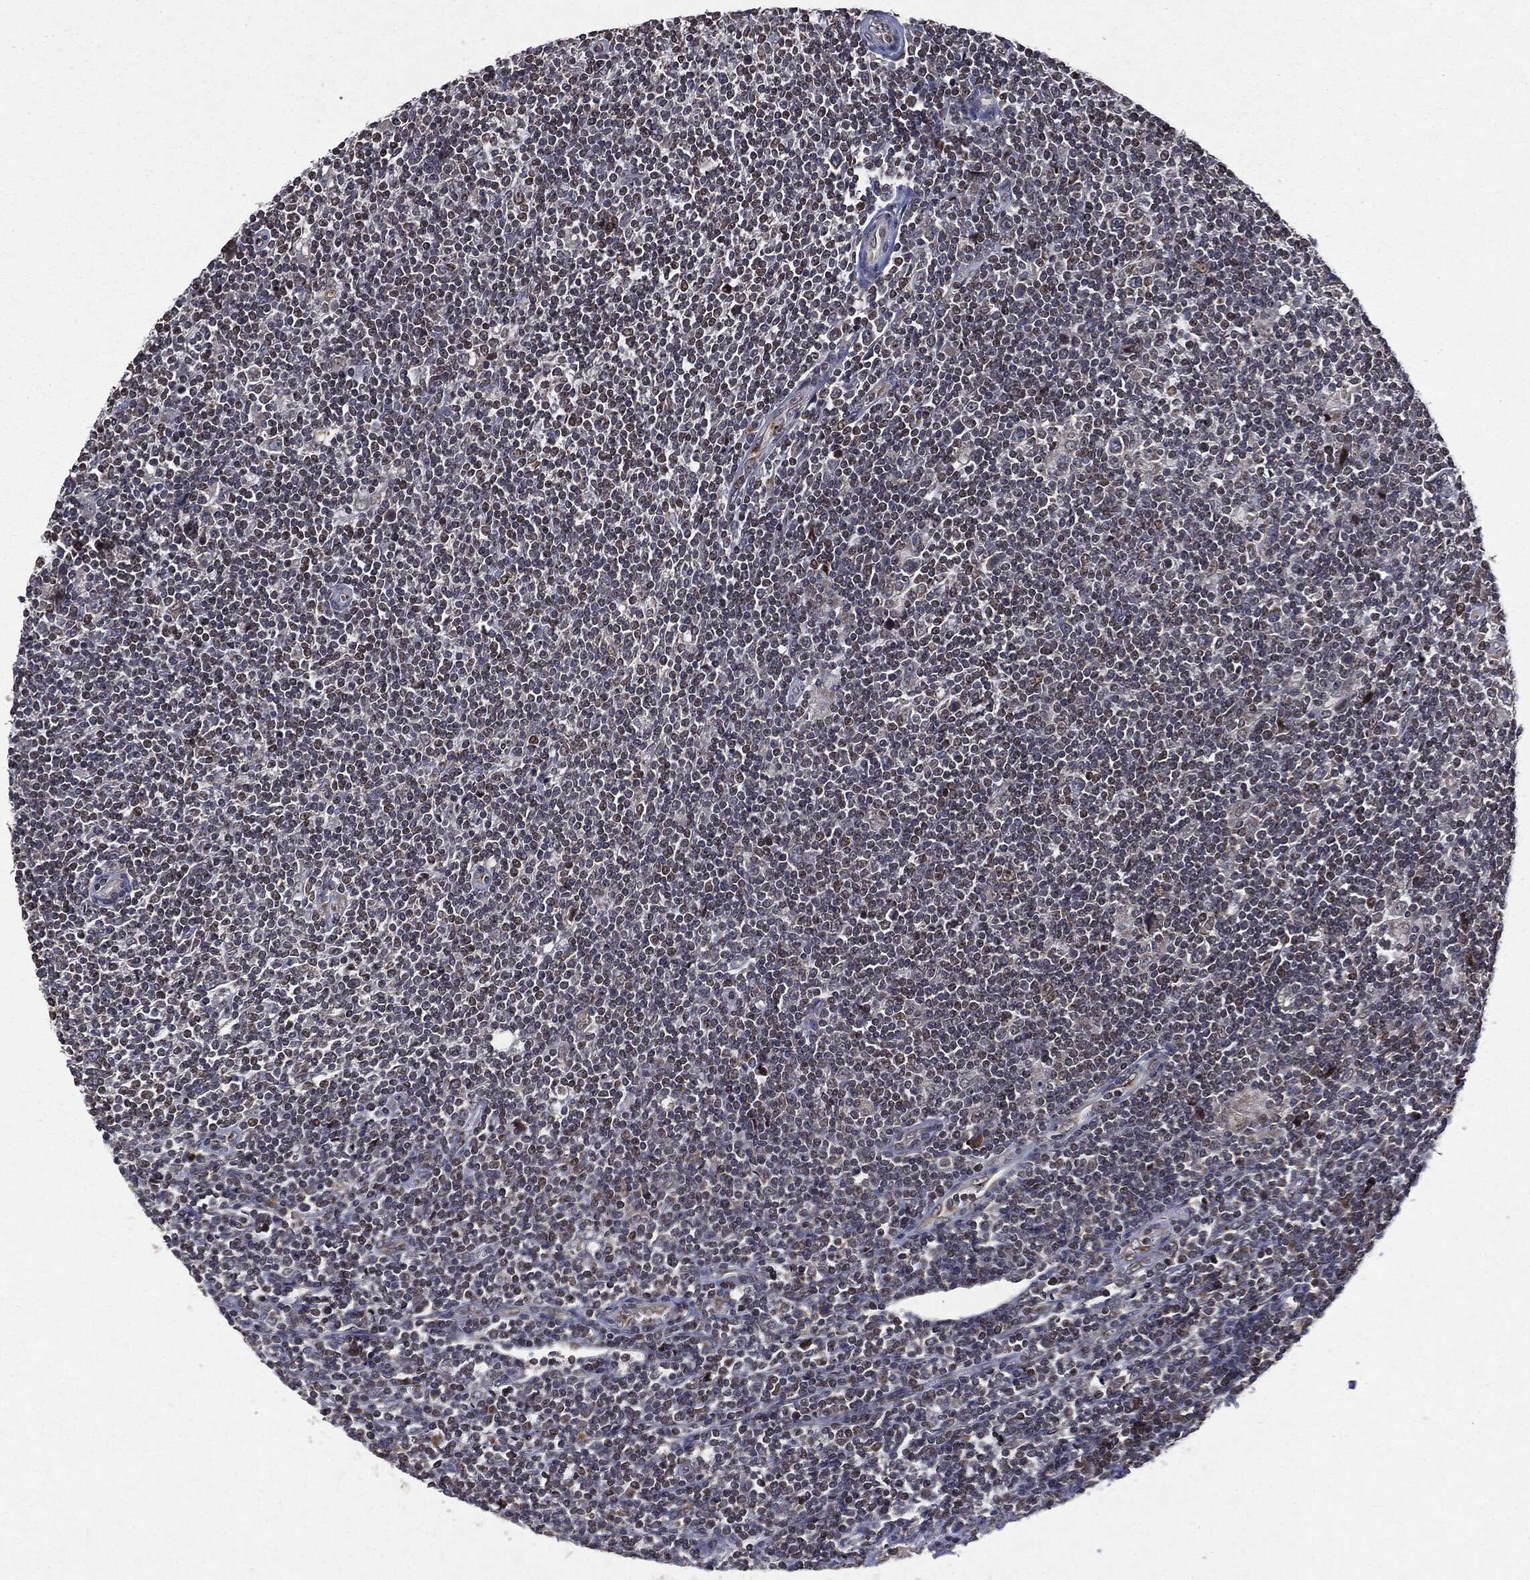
{"staining": {"intensity": "negative", "quantity": "none", "location": "none"}, "tissue": "lymphoma", "cell_type": "Tumor cells", "image_type": "cancer", "snomed": [{"axis": "morphology", "description": "Hodgkin's disease, NOS"}, {"axis": "topography", "description": "Lymph node"}], "caption": "Tumor cells are negative for brown protein staining in lymphoma.", "gene": "PLPPR2", "patient": {"sex": "male", "age": 40}}